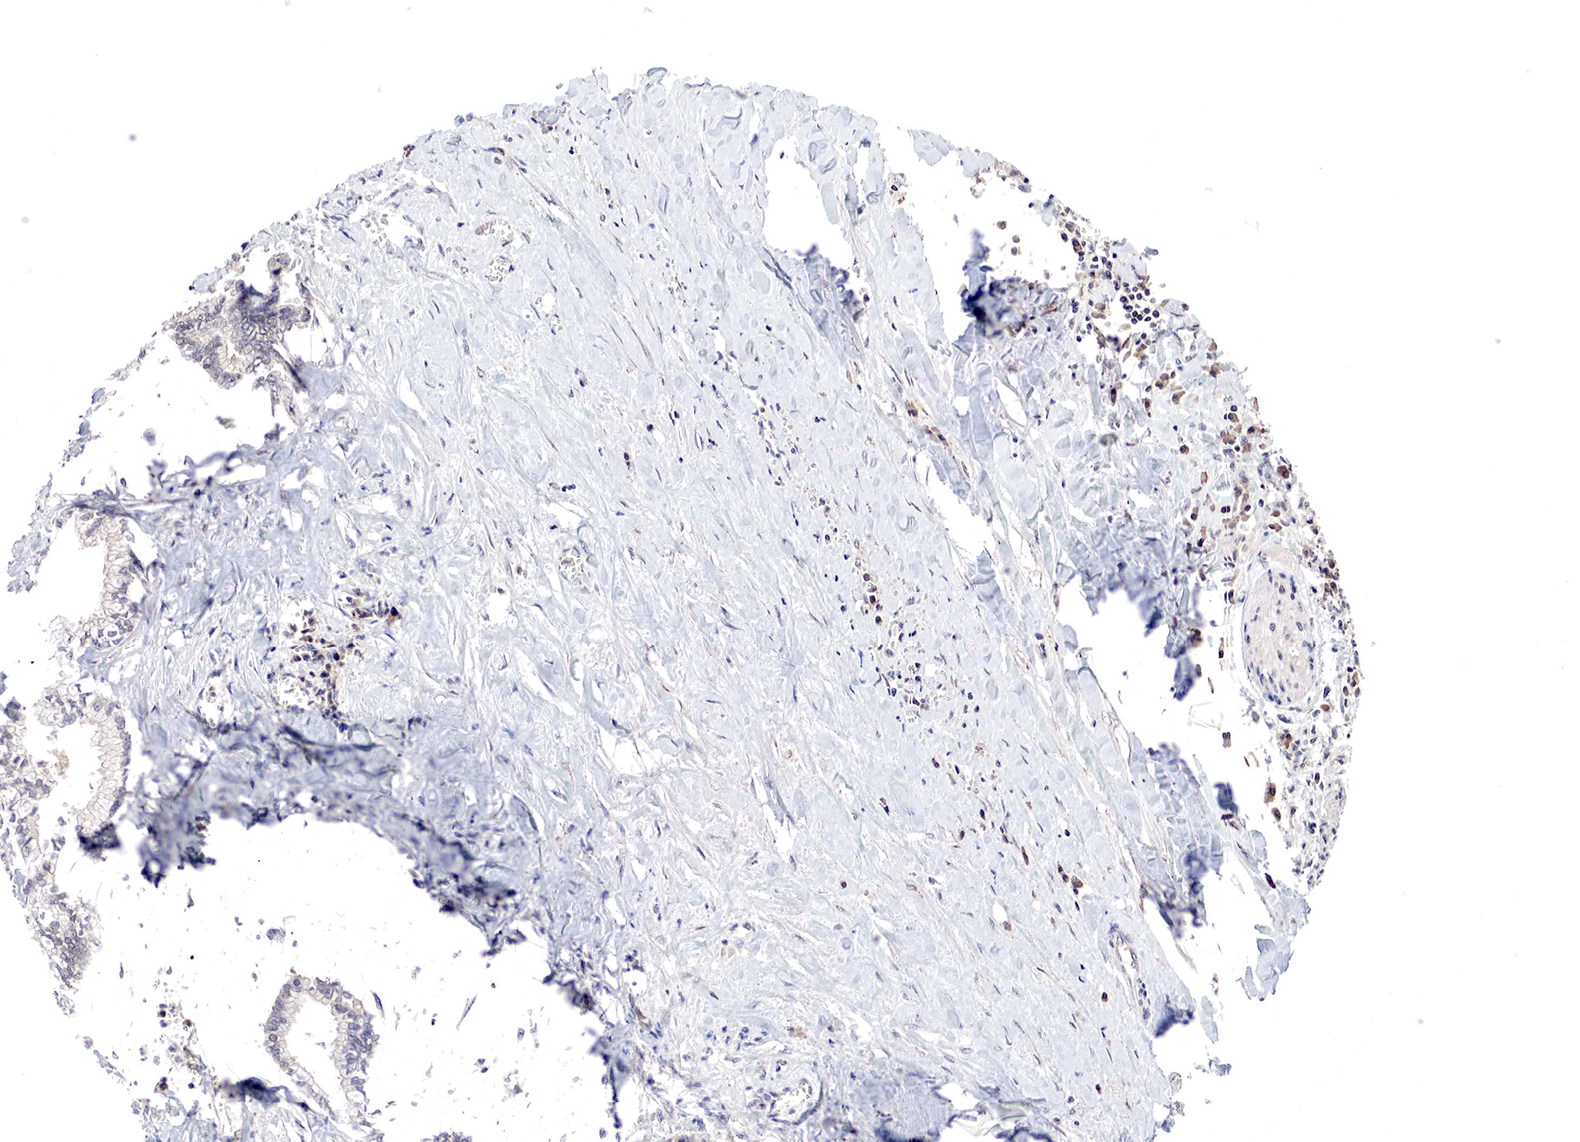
{"staining": {"intensity": "negative", "quantity": "none", "location": "none"}, "tissue": "liver cancer", "cell_type": "Tumor cells", "image_type": "cancer", "snomed": [{"axis": "morphology", "description": "Cholangiocarcinoma"}, {"axis": "topography", "description": "Liver"}], "caption": "Protein analysis of liver cancer (cholangiocarcinoma) shows no significant staining in tumor cells.", "gene": "DACH2", "patient": {"sex": "male", "age": 57}}